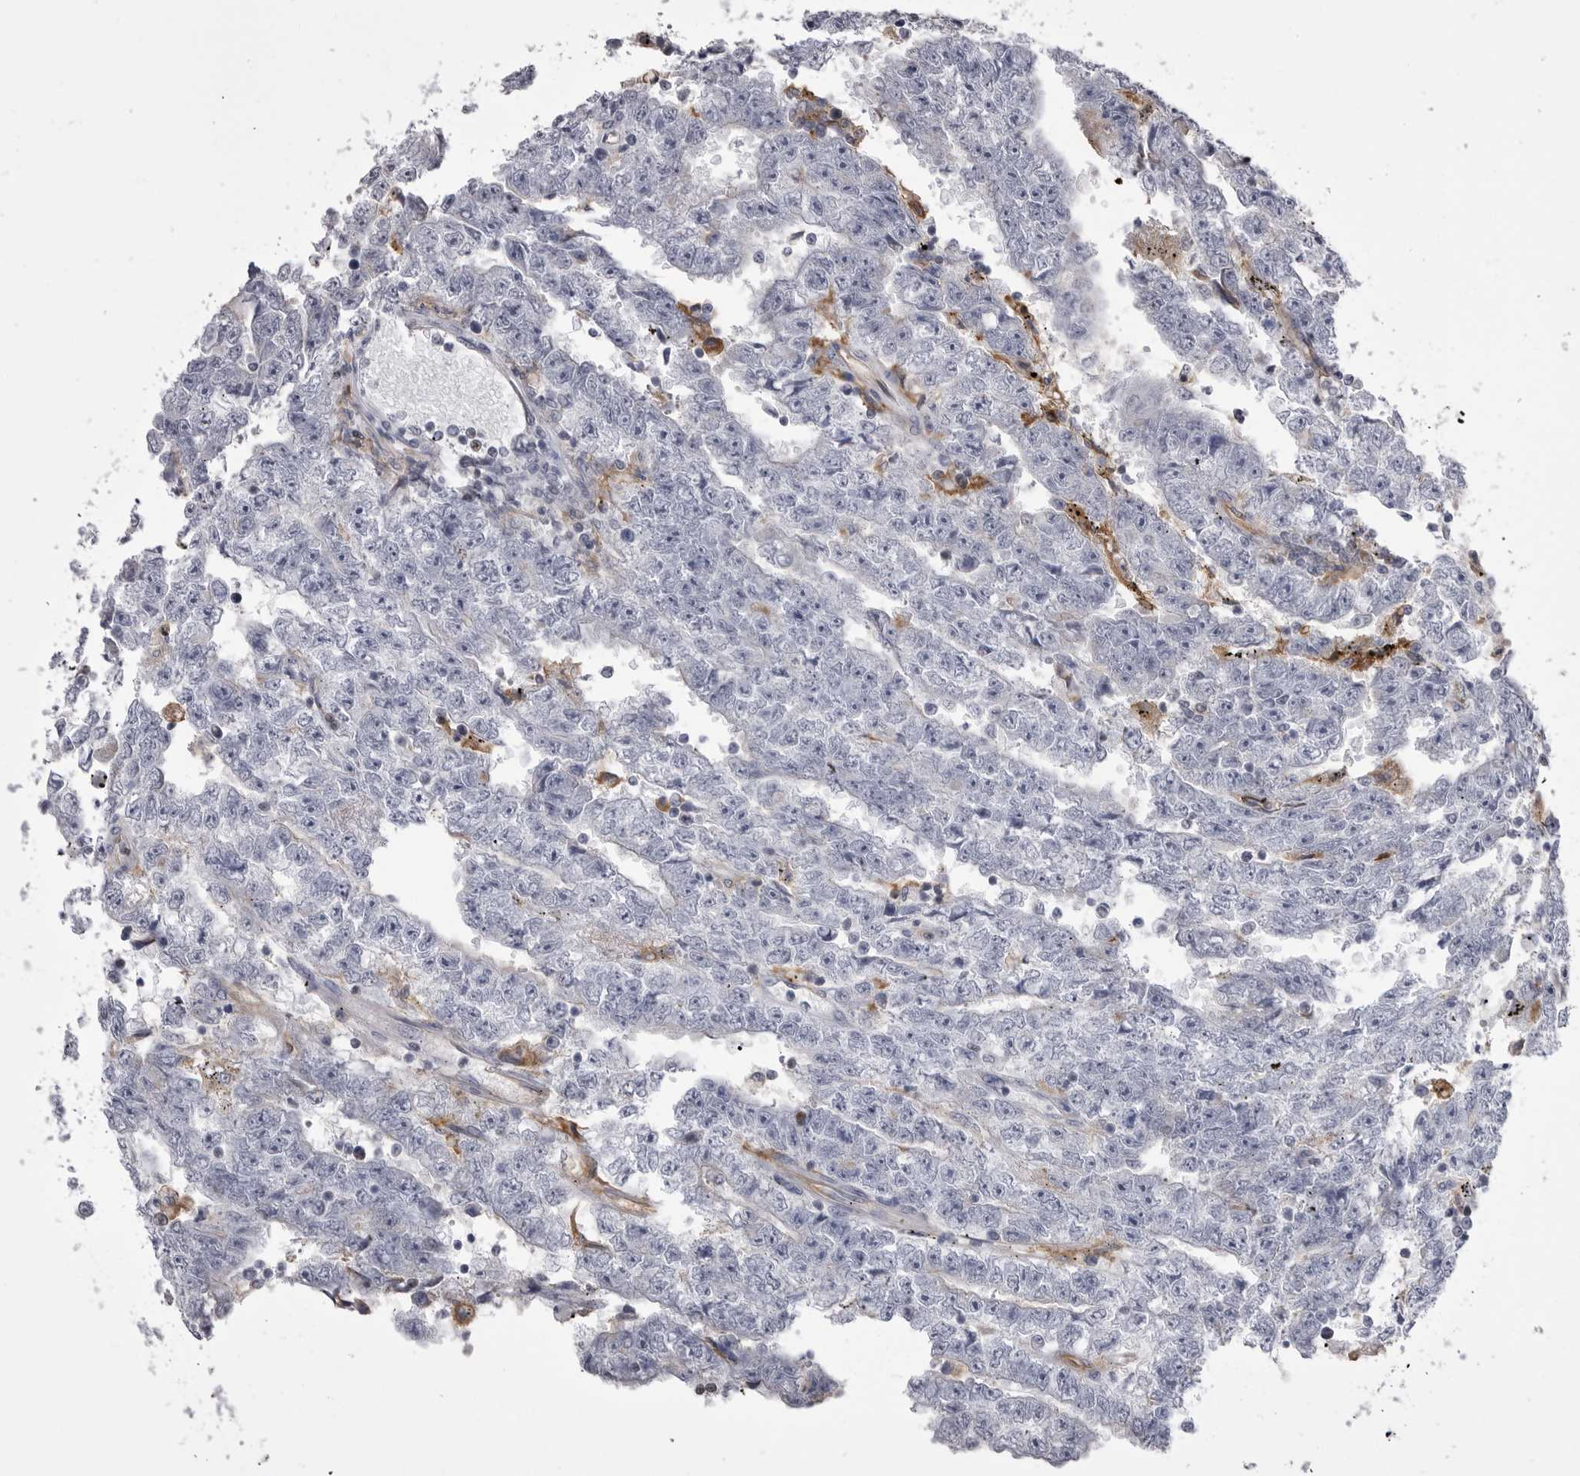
{"staining": {"intensity": "negative", "quantity": "none", "location": "none"}, "tissue": "testis cancer", "cell_type": "Tumor cells", "image_type": "cancer", "snomed": [{"axis": "morphology", "description": "Carcinoma, Embryonal, NOS"}, {"axis": "topography", "description": "Testis"}], "caption": "DAB immunohistochemical staining of embryonal carcinoma (testis) reveals no significant expression in tumor cells.", "gene": "OPLAH", "patient": {"sex": "male", "age": 25}}